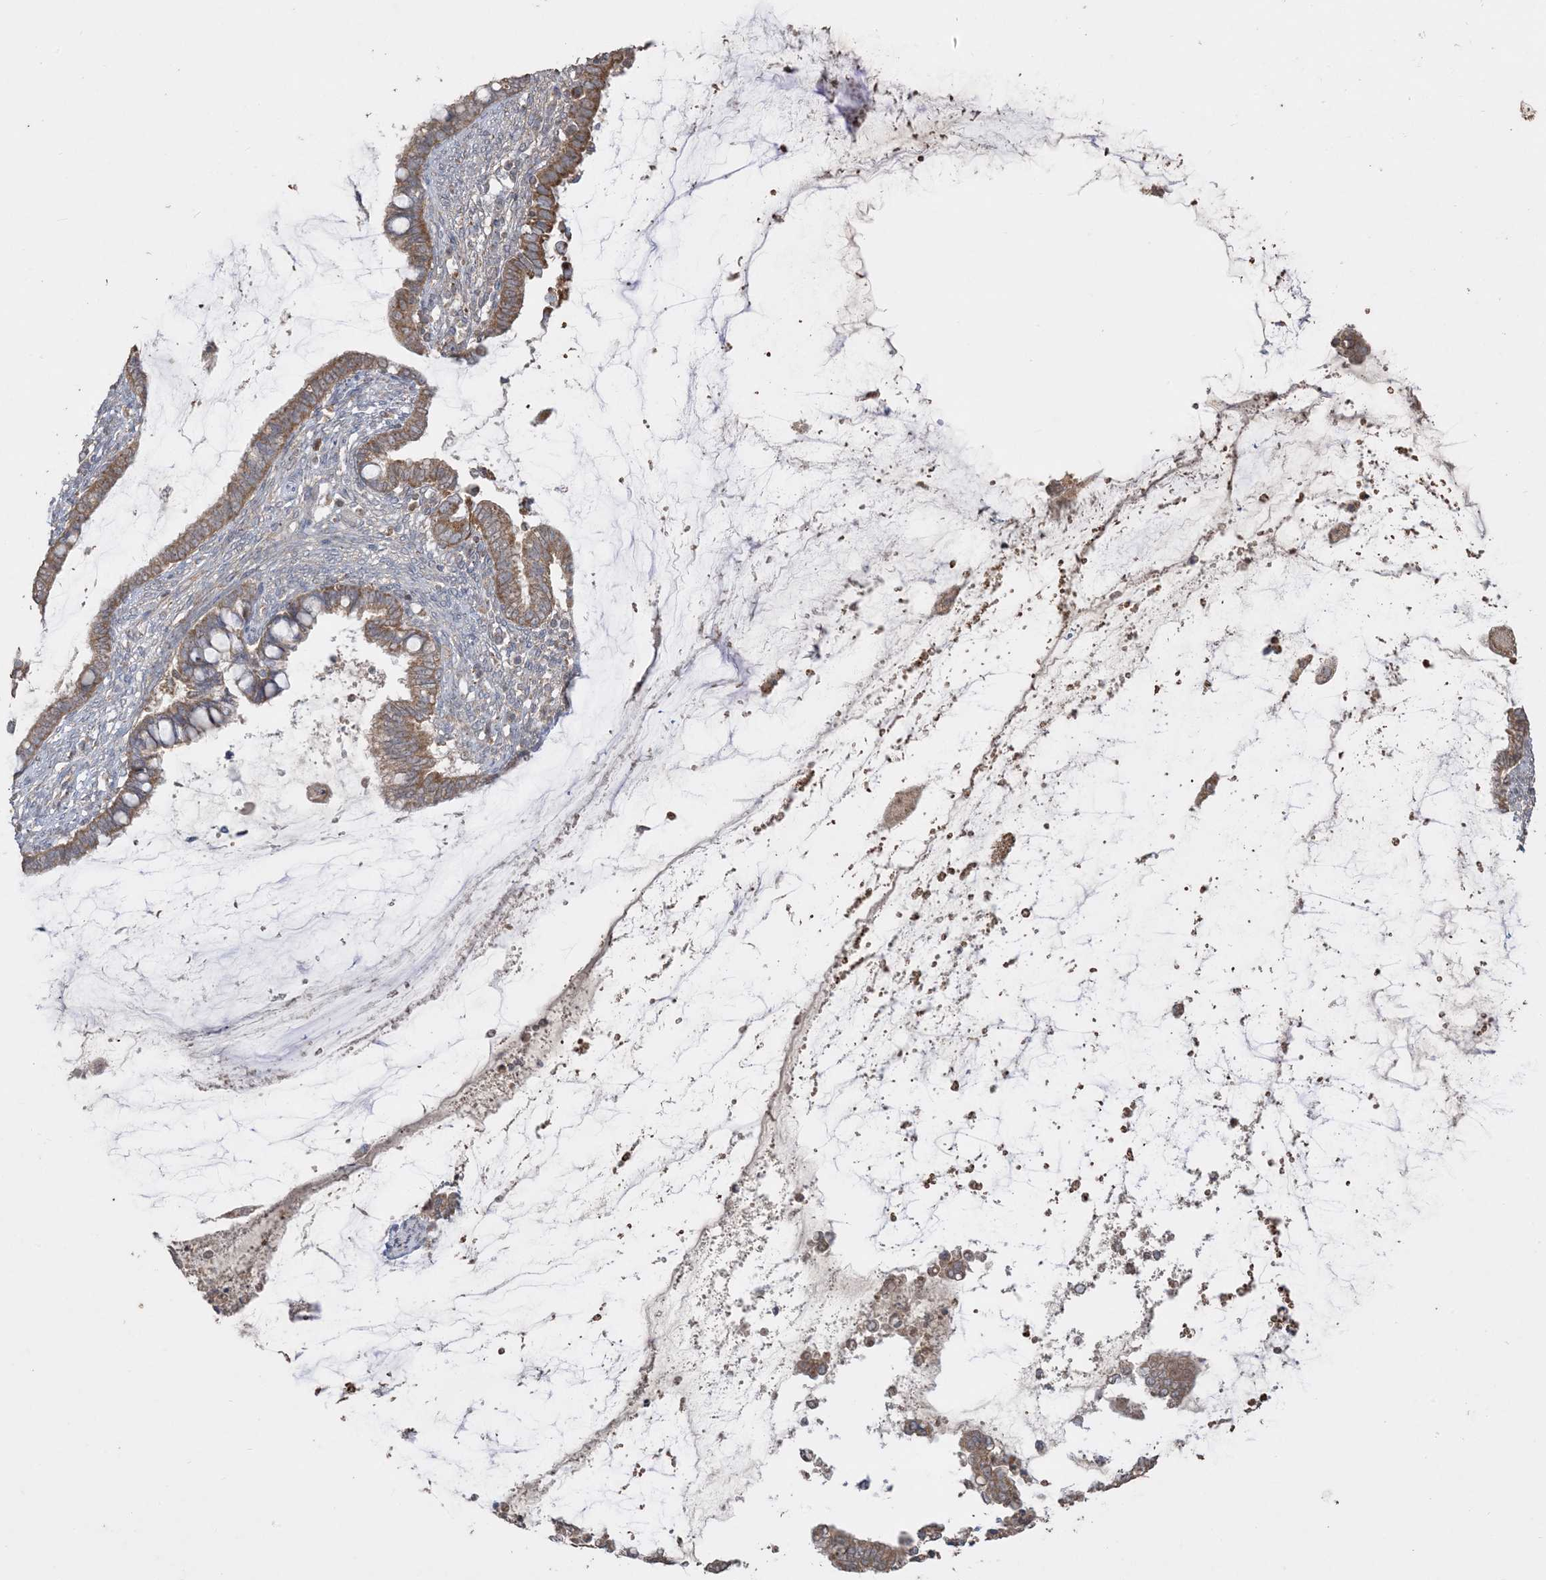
{"staining": {"intensity": "strong", "quantity": ">75%", "location": "cytoplasmic/membranous"}, "tissue": "cervical cancer", "cell_type": "Tumor cells", "image_type": "cancer", "snomed": [{"axis": "morphology", "description": "Adenocarcinoma, NOS"}, {"axis": "topography", "description": "Cervix"}], "caption": "Human cervical cancer (adenocarcinoma) stained for a protein (brown) exhibits strong cytoplasmic/membranous positive staining in about >75% of tumor cells.", "gene": "SIRT3", "patient": {"sex": "female", "age": 44}}